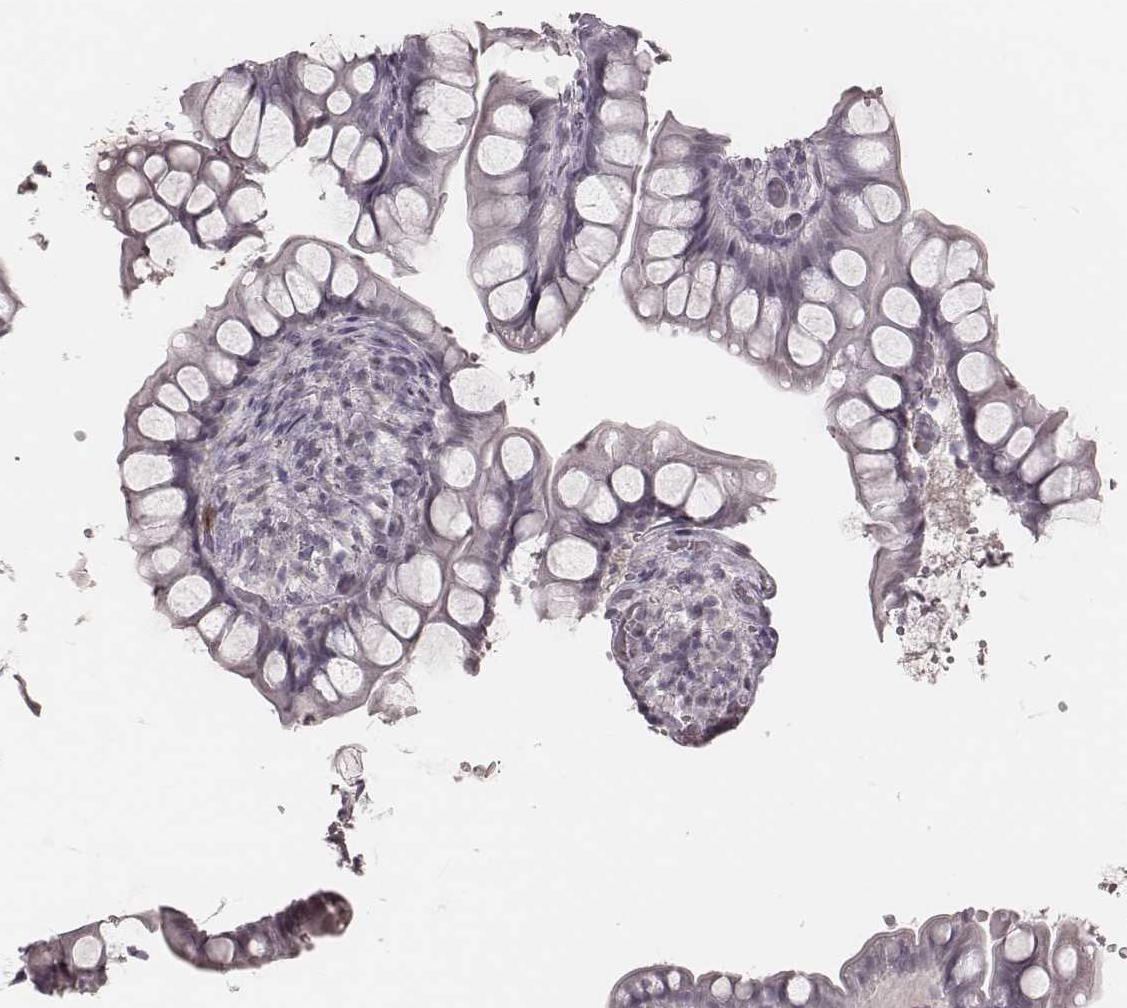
{"staining": {"intensity": "negative", "quantity": "none", "location": "none"}, "tissue": "small intestine", "cell_type": "Glandular cells", "image_type": "normal", "snomed": [{"axis": "morphology", "description": "Normal tissue, NOS"}, {"axis": "topography", "description": "Small intestine"}], "caption": "Micrograph shows no significant protein positivity in glandular cells of benign small intestine.", "gene": "KITLG", "patient": {"sex": "male", "age": 70}}